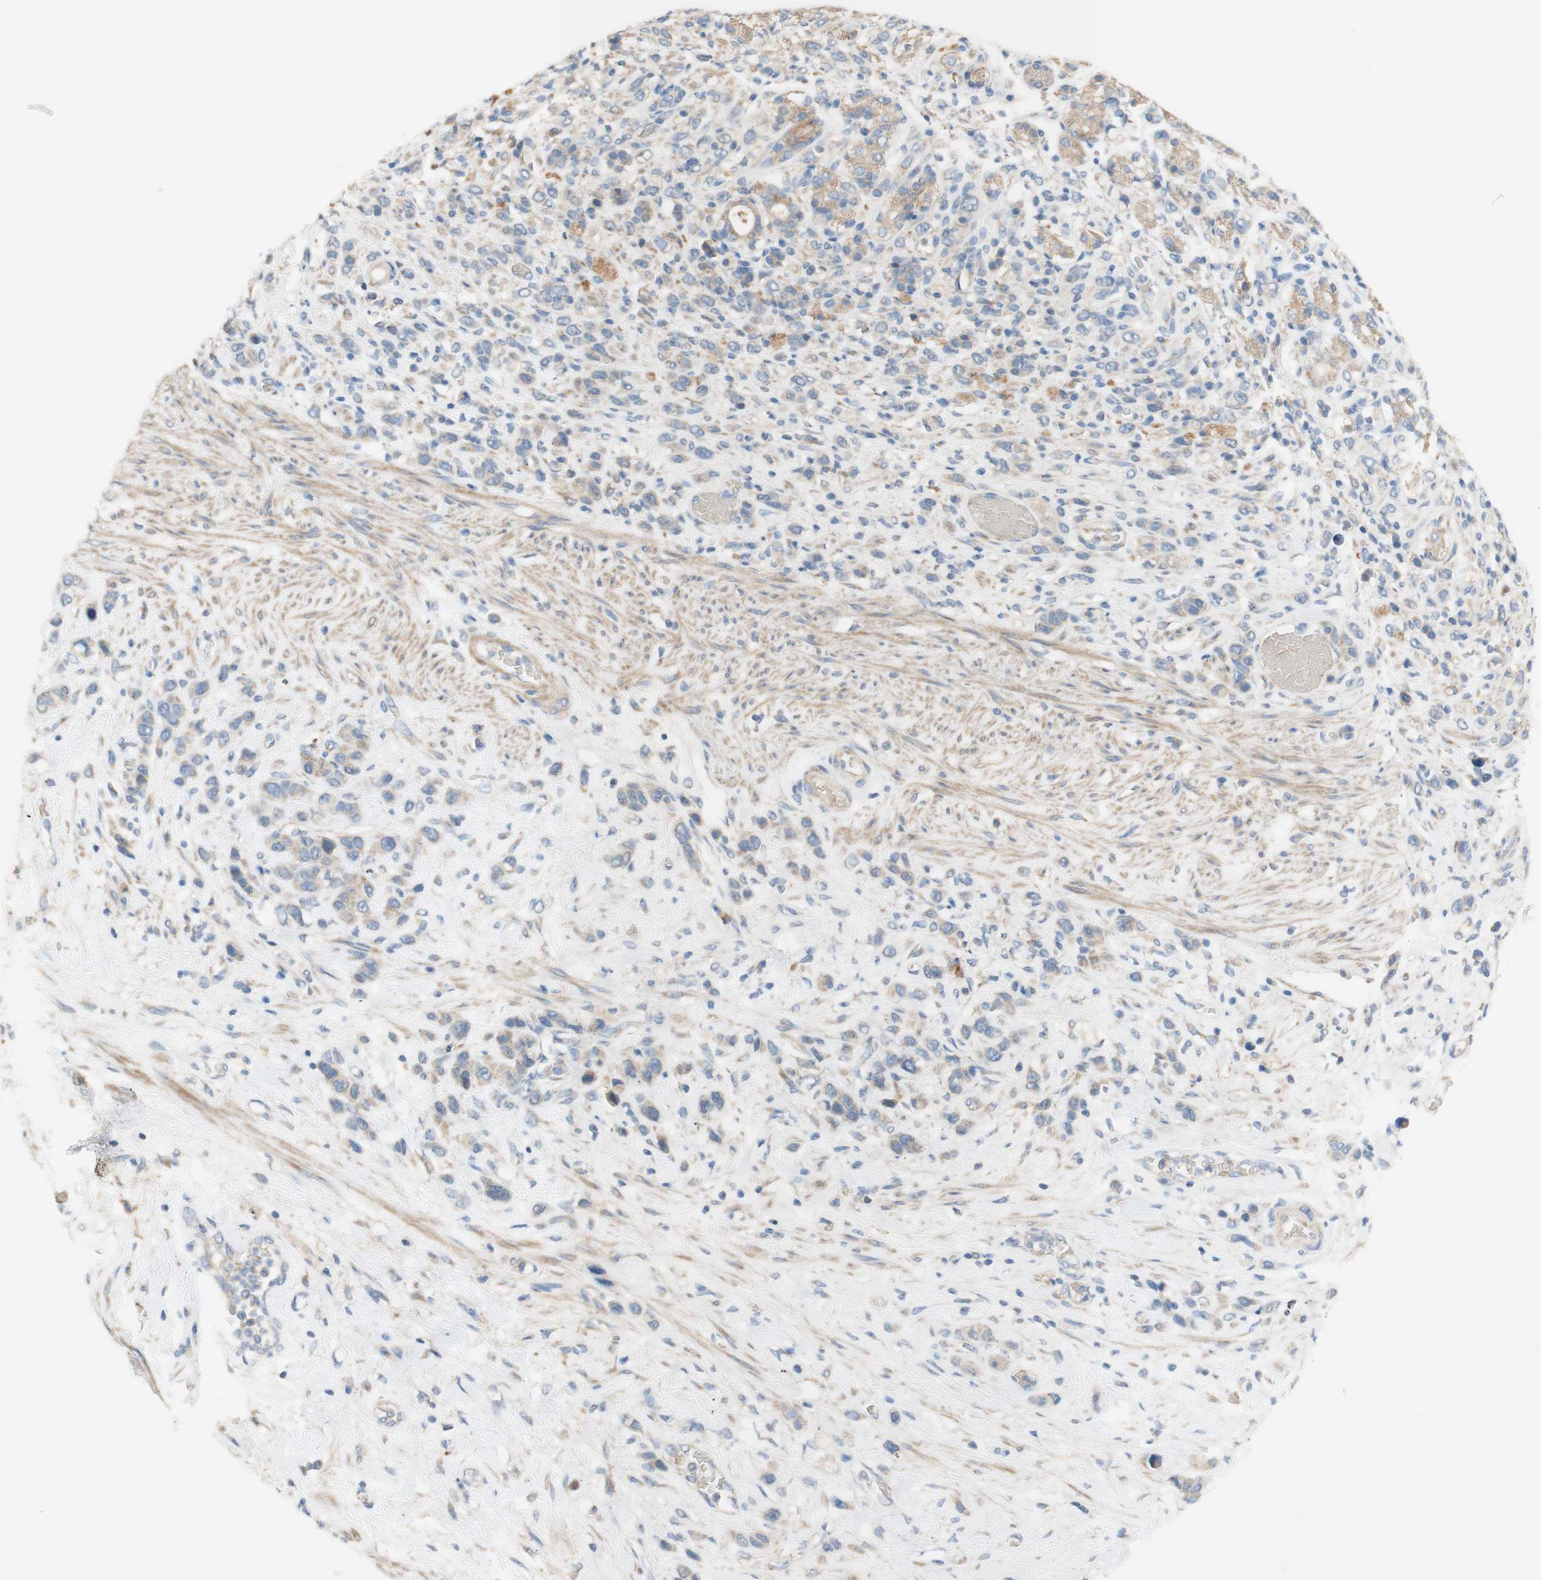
{"staining": {"intensity": "moderate", "quantity": "<25%", "location": "cytoplasmic/membranous"}, "tissue": "stomach cancer", "cell_type": "Tumor cells", "image_type": "cancer", "snomed": [{"axis": "morphology", "description": "Adenocarcinoma, NOS"}, {"axis": "morphology", "description": "Adenocarcinoma, High grade"}, {"axis": "topography", "description": "Stomach, upper"}, {"axis": "topography", "description": "Stomach, lower"}], "caption": "High-power microscopy captured an immunohistochemistry image of stomach cancer (adenocarcinoma (high-grade)), revealing moderate cytoplasmic/membranous positivity in approximately <25% of tumor cells. Immunohistochemistry stains the protein in brown and the nuclei are stained blue.", "gene": "DKK3", "patient": {"sex": "female", "age": 65}}